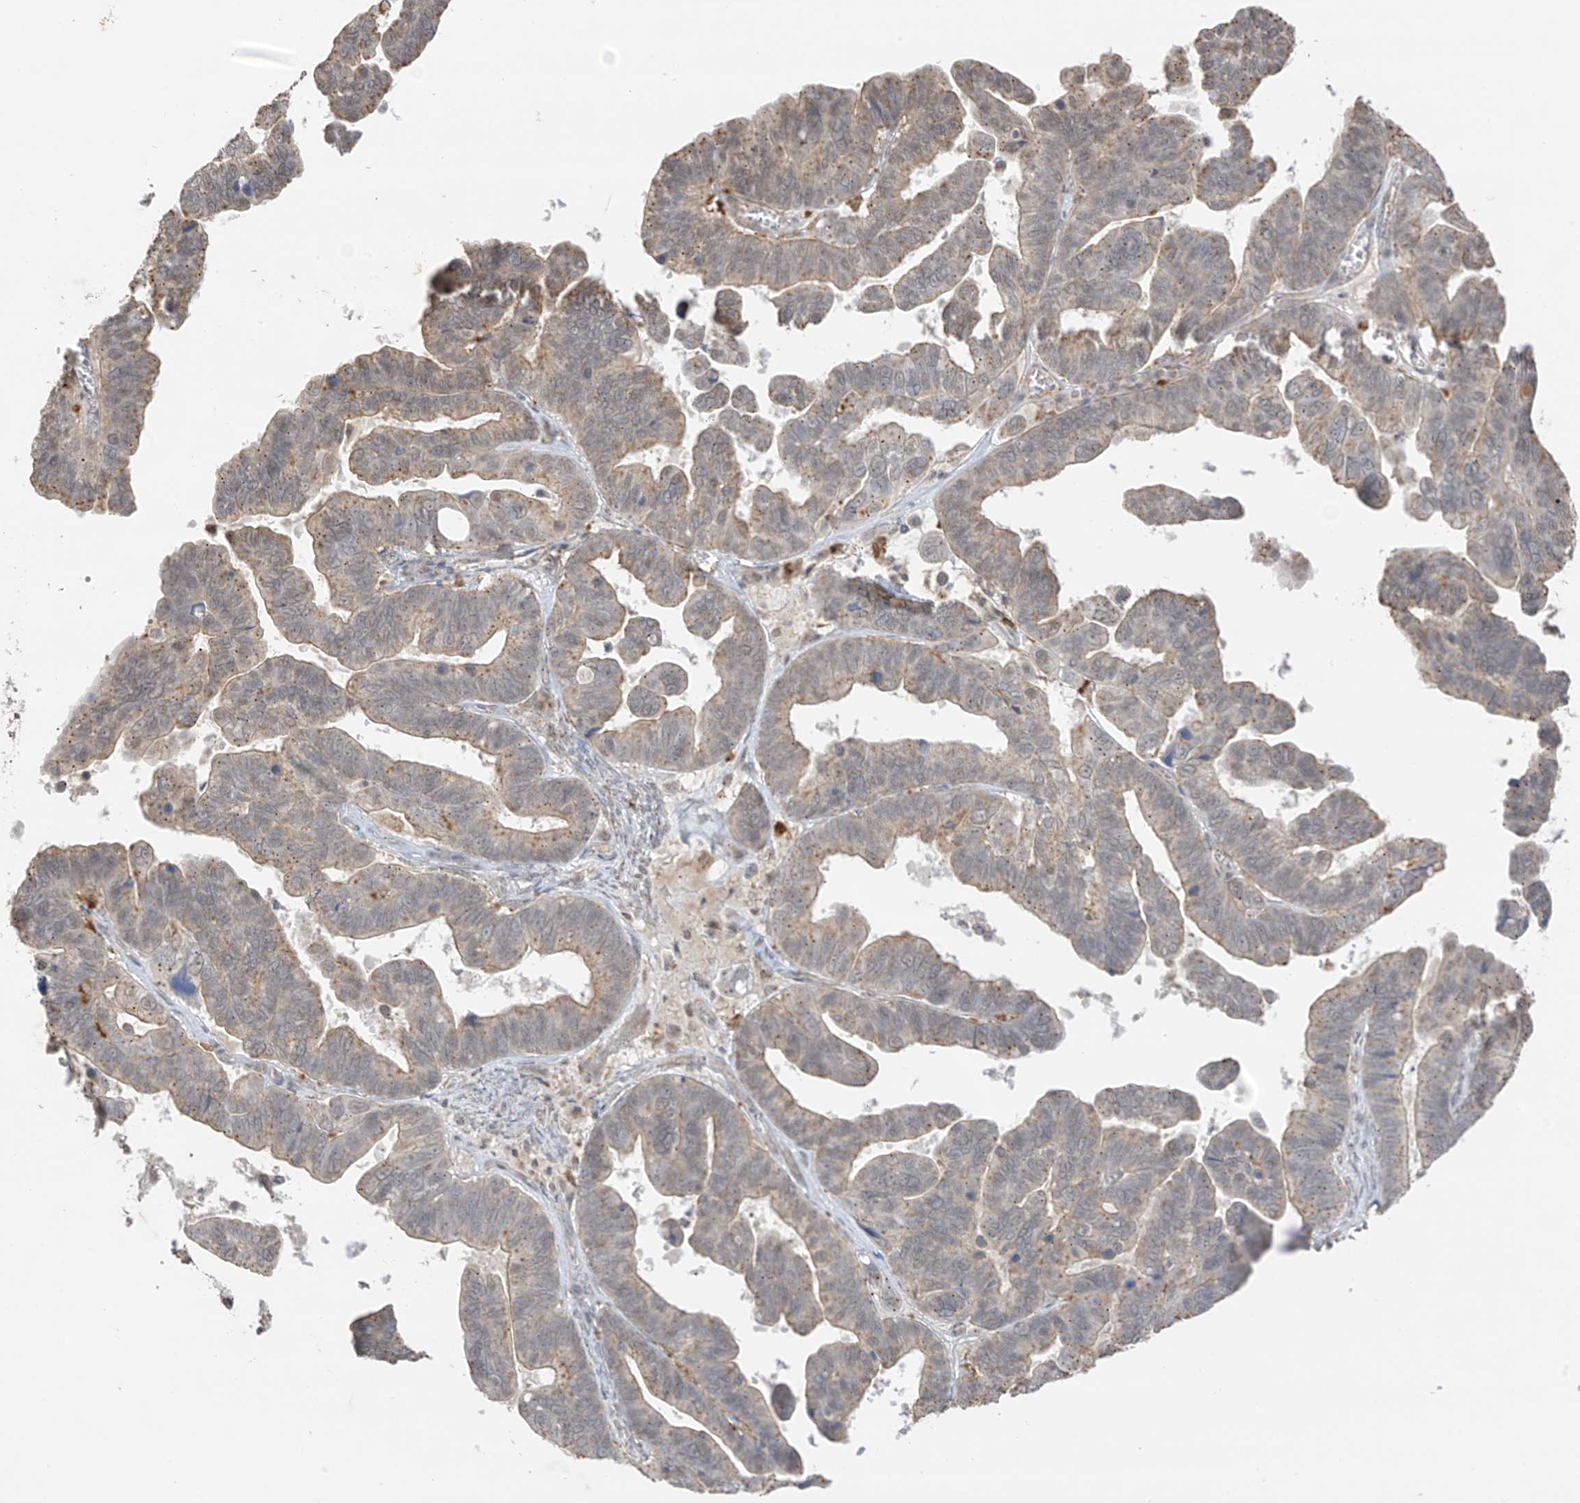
{"staining": {"intensity": "weak", "quantity": "25%-75%", "location": "cytoplasmic/membranous"}, "tissue": "ovarian cancer", "cell_type": "Tumor cells", "image_type": "cancer", "snomed": [{"axis": "morphology", "description": "Cystadenocarcinoma, serous, NOS"}, {"axis": "topography", "description": "Ovary"}], "caption": "IHC of human ovarian cancer demonstrates low levels of weak cytoplasmic/membranous staining in about 25%-75% of tumor cells. (Brightfield microscopy of DAB IHC at high magnification).", "gene": "N4BP3", "patient": {"sex": "female", "age": 56}}